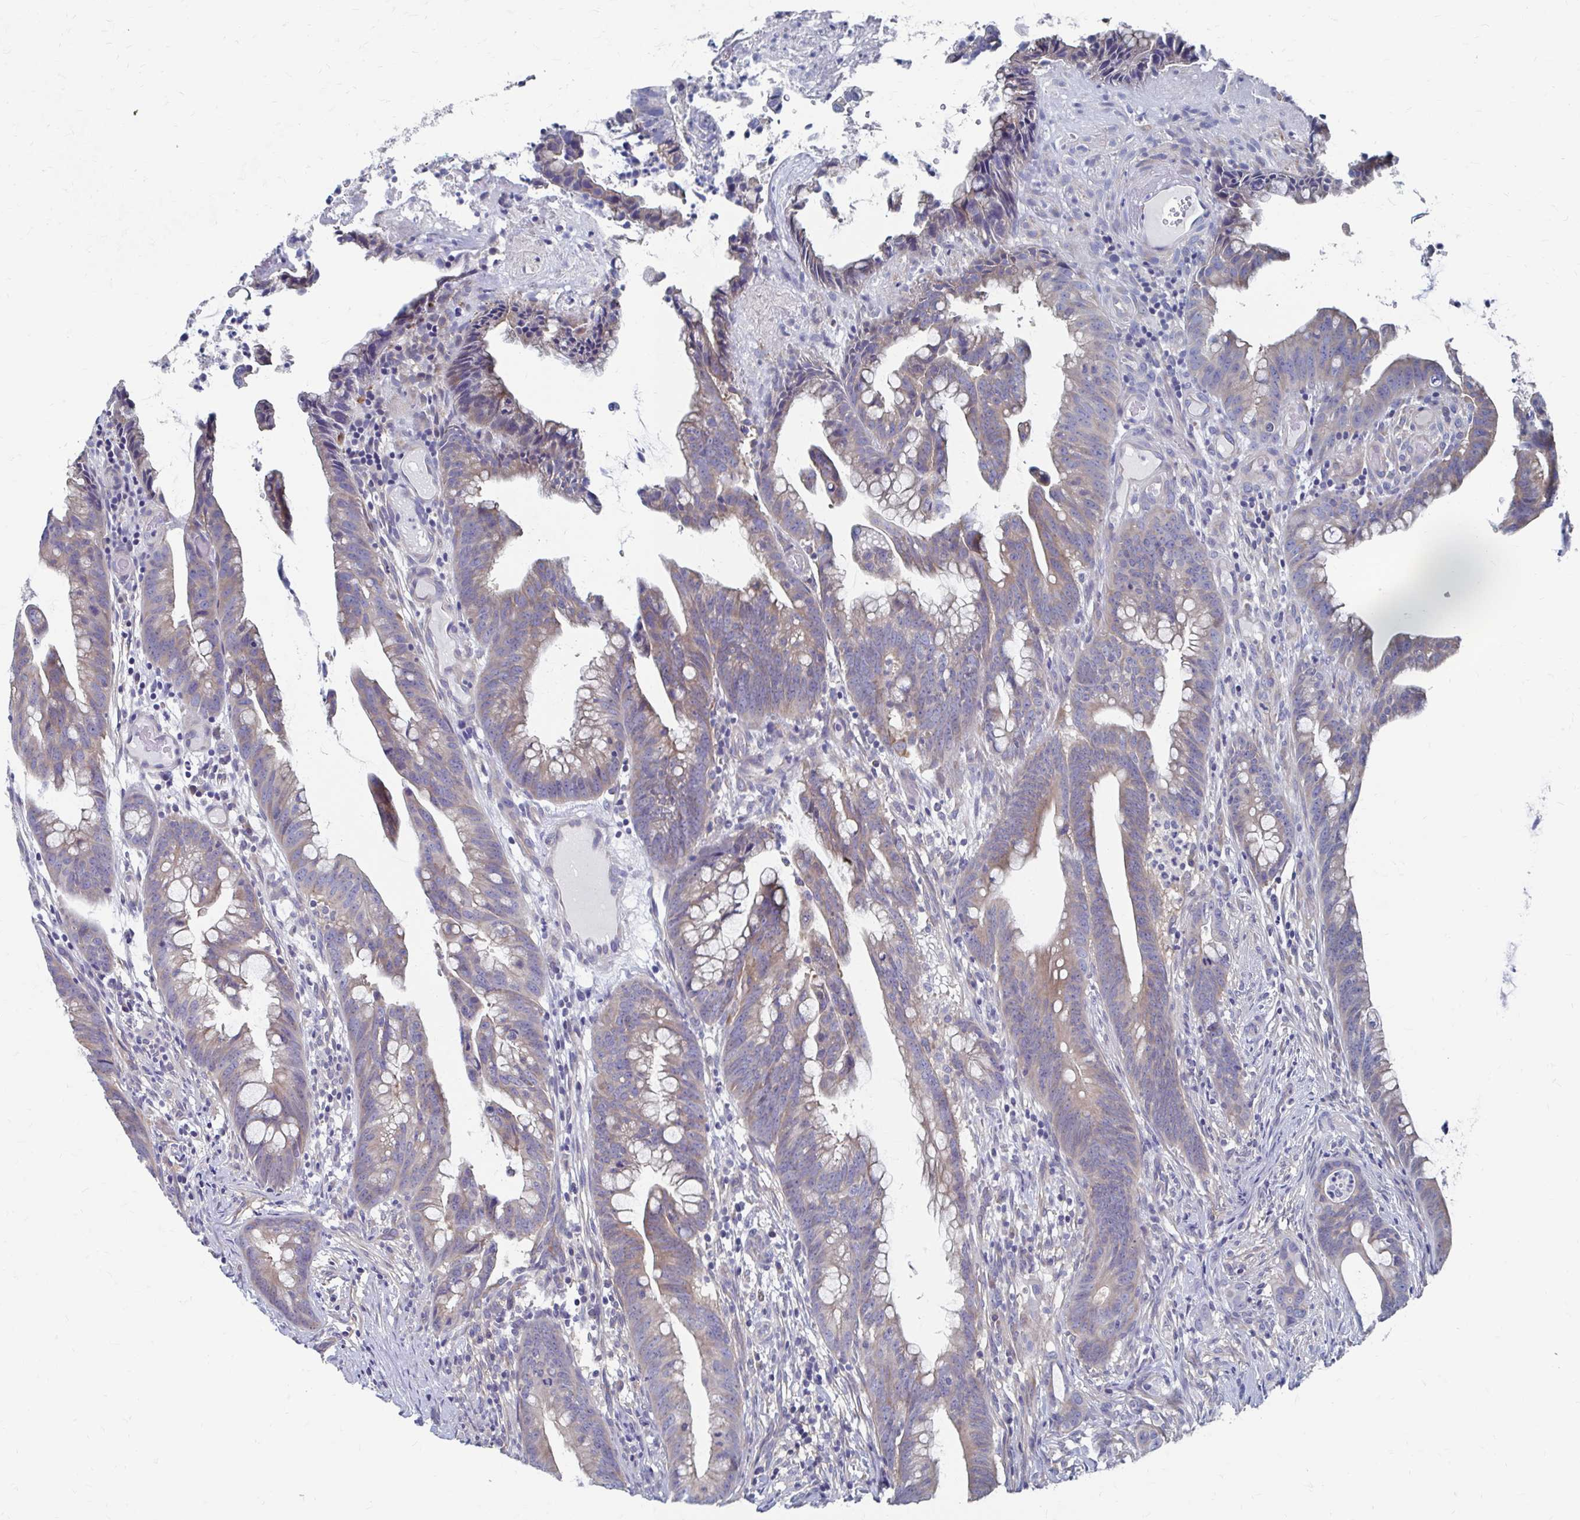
{"staining": {"intensity": "weak", "quantity": "25%-75%", "location": "cytoplasmic/membranous"}, "tissue": "colorectal cancer", "cell_type": "Tumor cells", "image_type": "cancer", "snomed": [{"axis": "morphology", "description": "Adenocarcinoma, NOS"}, {"axis": "topography", "description": "Colon"}], "caption": "Immunohistochemistry (IHC) of adenocarcinoma (colorectal) reveals low levels of weak cytoplasmic/membranous positivity in about 25%-75% of tumor cells.", "gene": "PLEKHG7", "patient": {"sex": "male", "age": 62}}